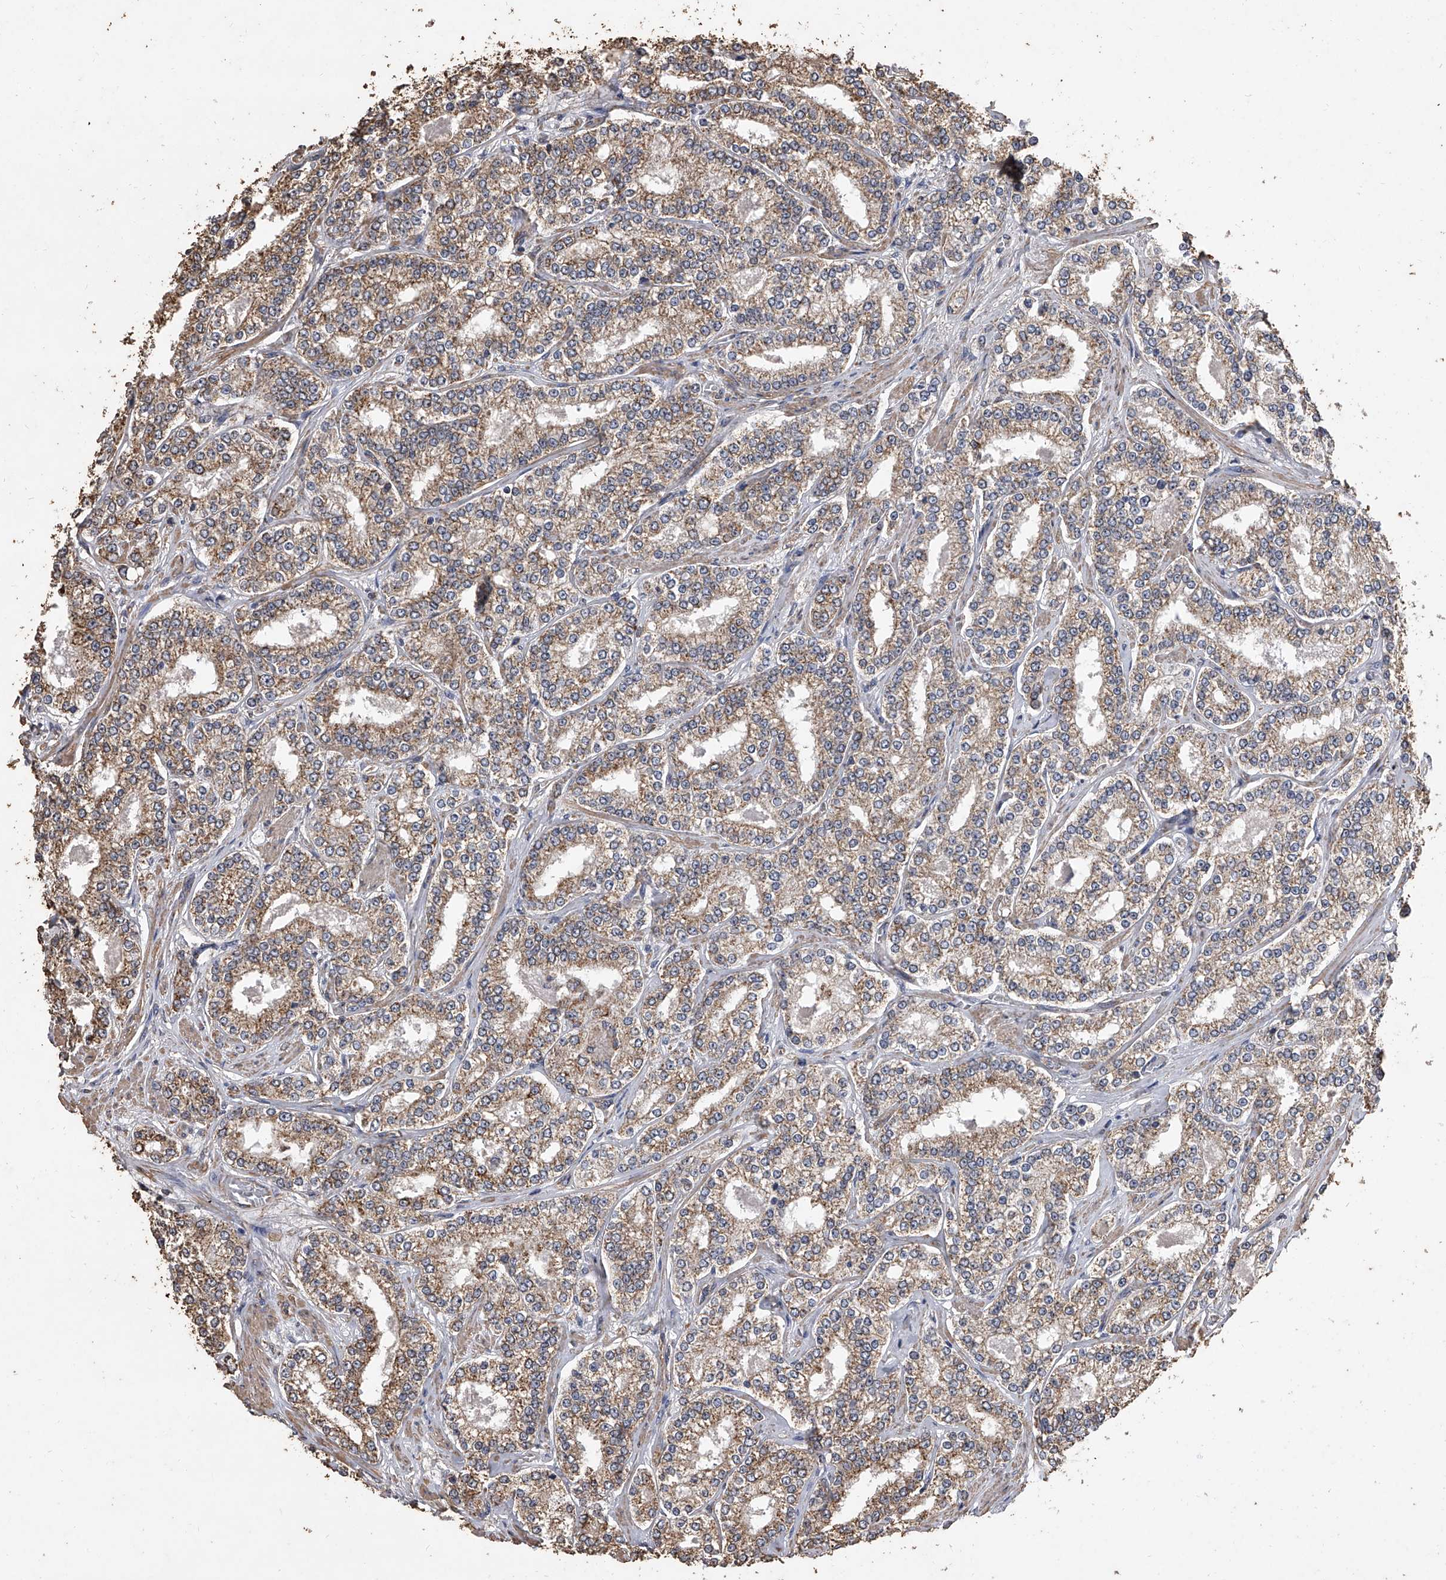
{"staining": {"intensity": "moderate", "quantity": ">75%", "location": "cytoplasmic/membranous"}, "tissue": "prostate cancer", "cell_type": "Tumor cells", "image_type": "cancer", "snomed": [{"axis": "morphology", "description": "Normal tissue, NOS"}, {"axis": "morphology", "description": "Adenocarcinoma, High grade"}, {"axis": "topography", "description": "Prostate"}], "caption": "A micrograph of human prostate cancer (adenocarcinoma (high-grade)) stained for a protein shows moderate cytoplasmic/membranous brown staining in tumor cells. (brown staining indicates protein expression, while blue staining denotes nuclei).", "gene": "MRPL28", "patient": {"sex": "male", "age": 83}}